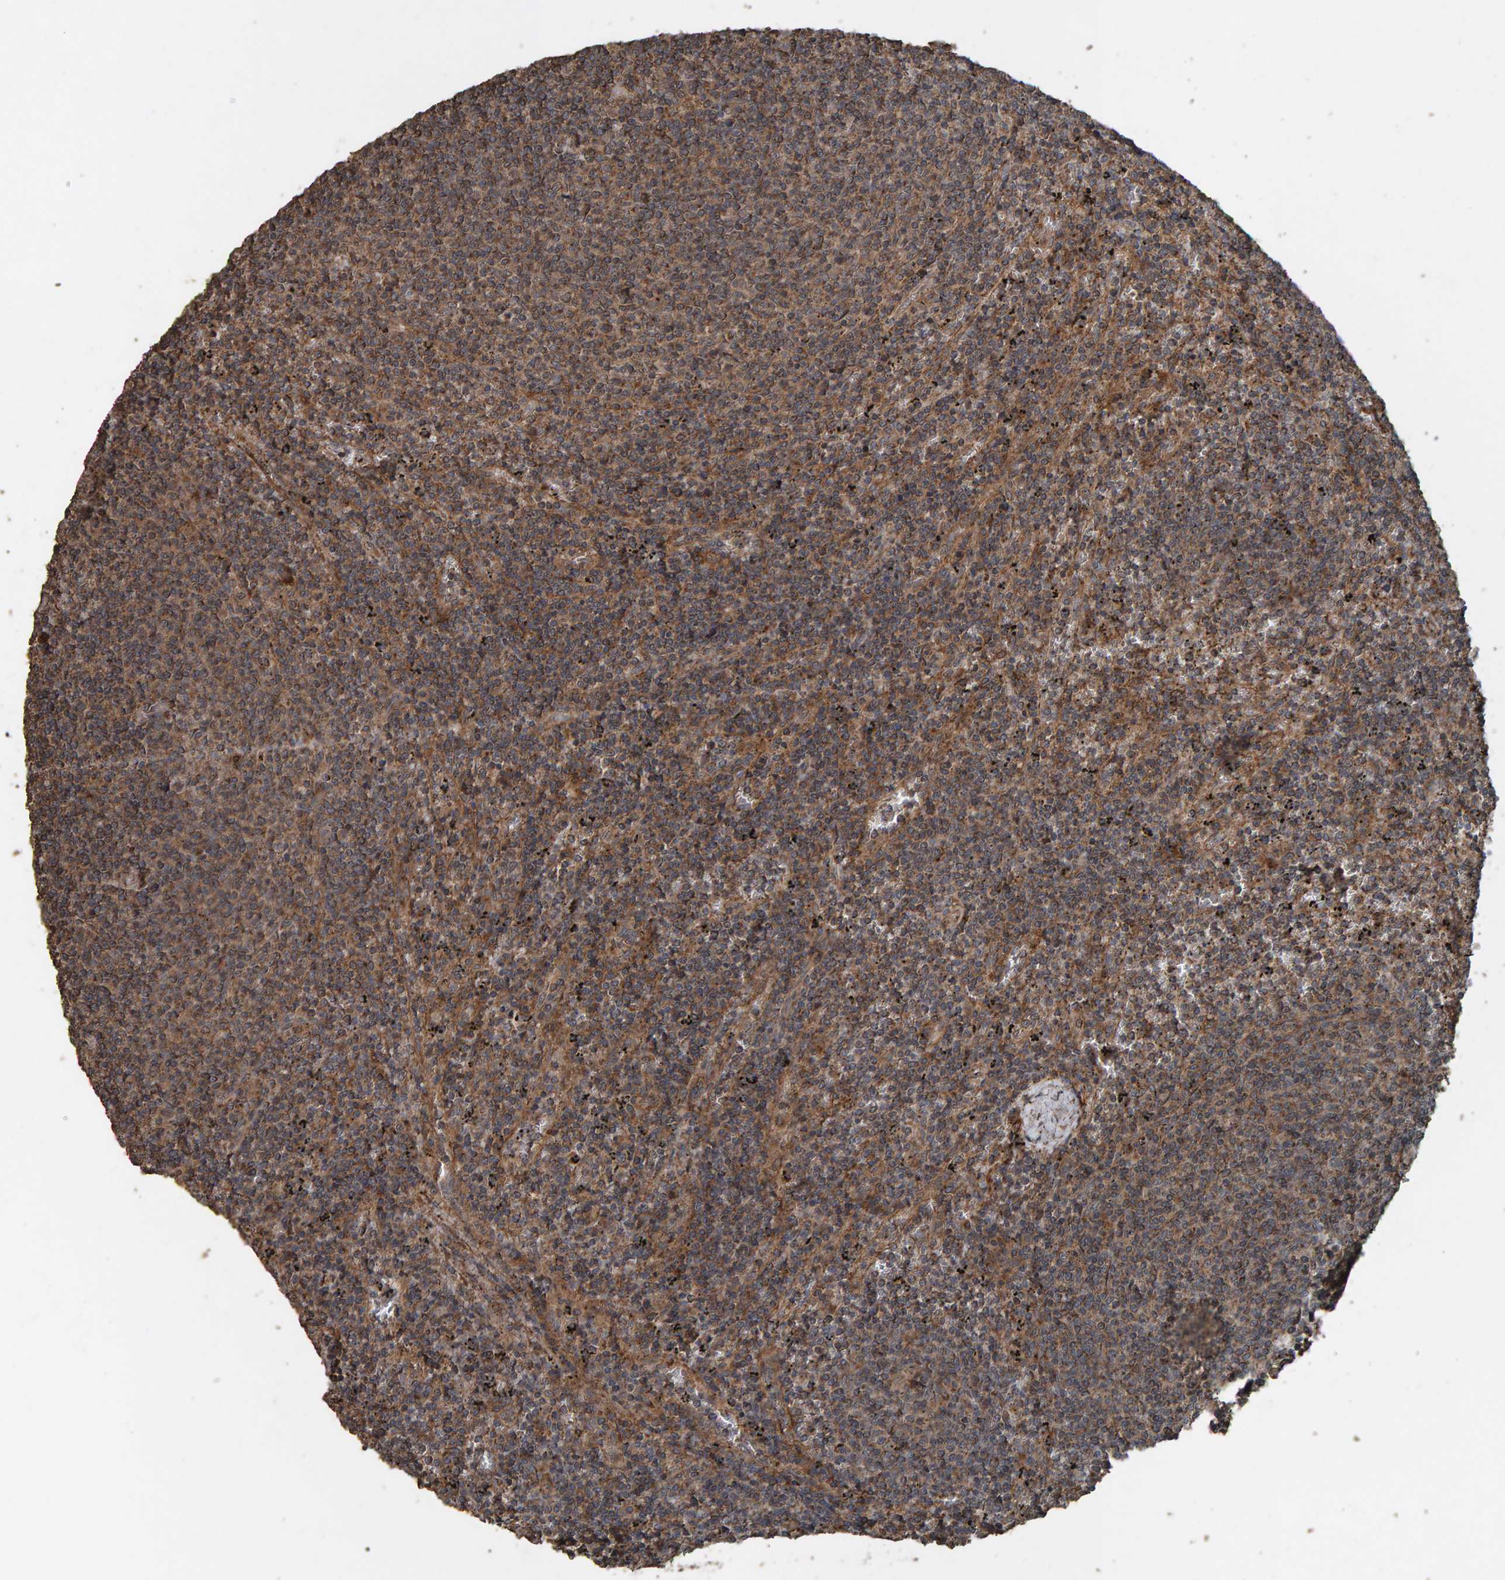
{"staining": {"intensity": "moderate", "quantity": ">75%", "location": "cytoplasmic/membranous"}, "tissue": "lymphoma", "cell_type": "Tumor cells", "image_type": "cancer", "snomed": [{"axis": "morphology", "description": "Malignant lymphoma, non-Hodgkin's type, Low grade"}, {"axis": "topography", "description": "Spleen"}], "caption": "Immunohistochemistry micrograph of neoplastic tissue: lymphoma stained using IHC exhibits medium levels of moderate protein expression localized specifically in the cytoplasmic/membranous of tumor cells, appearing as a cytoplasmic/membranous brown color.", "gene": "DUS1L", "patient": {"sex": "female", "age": 50}}